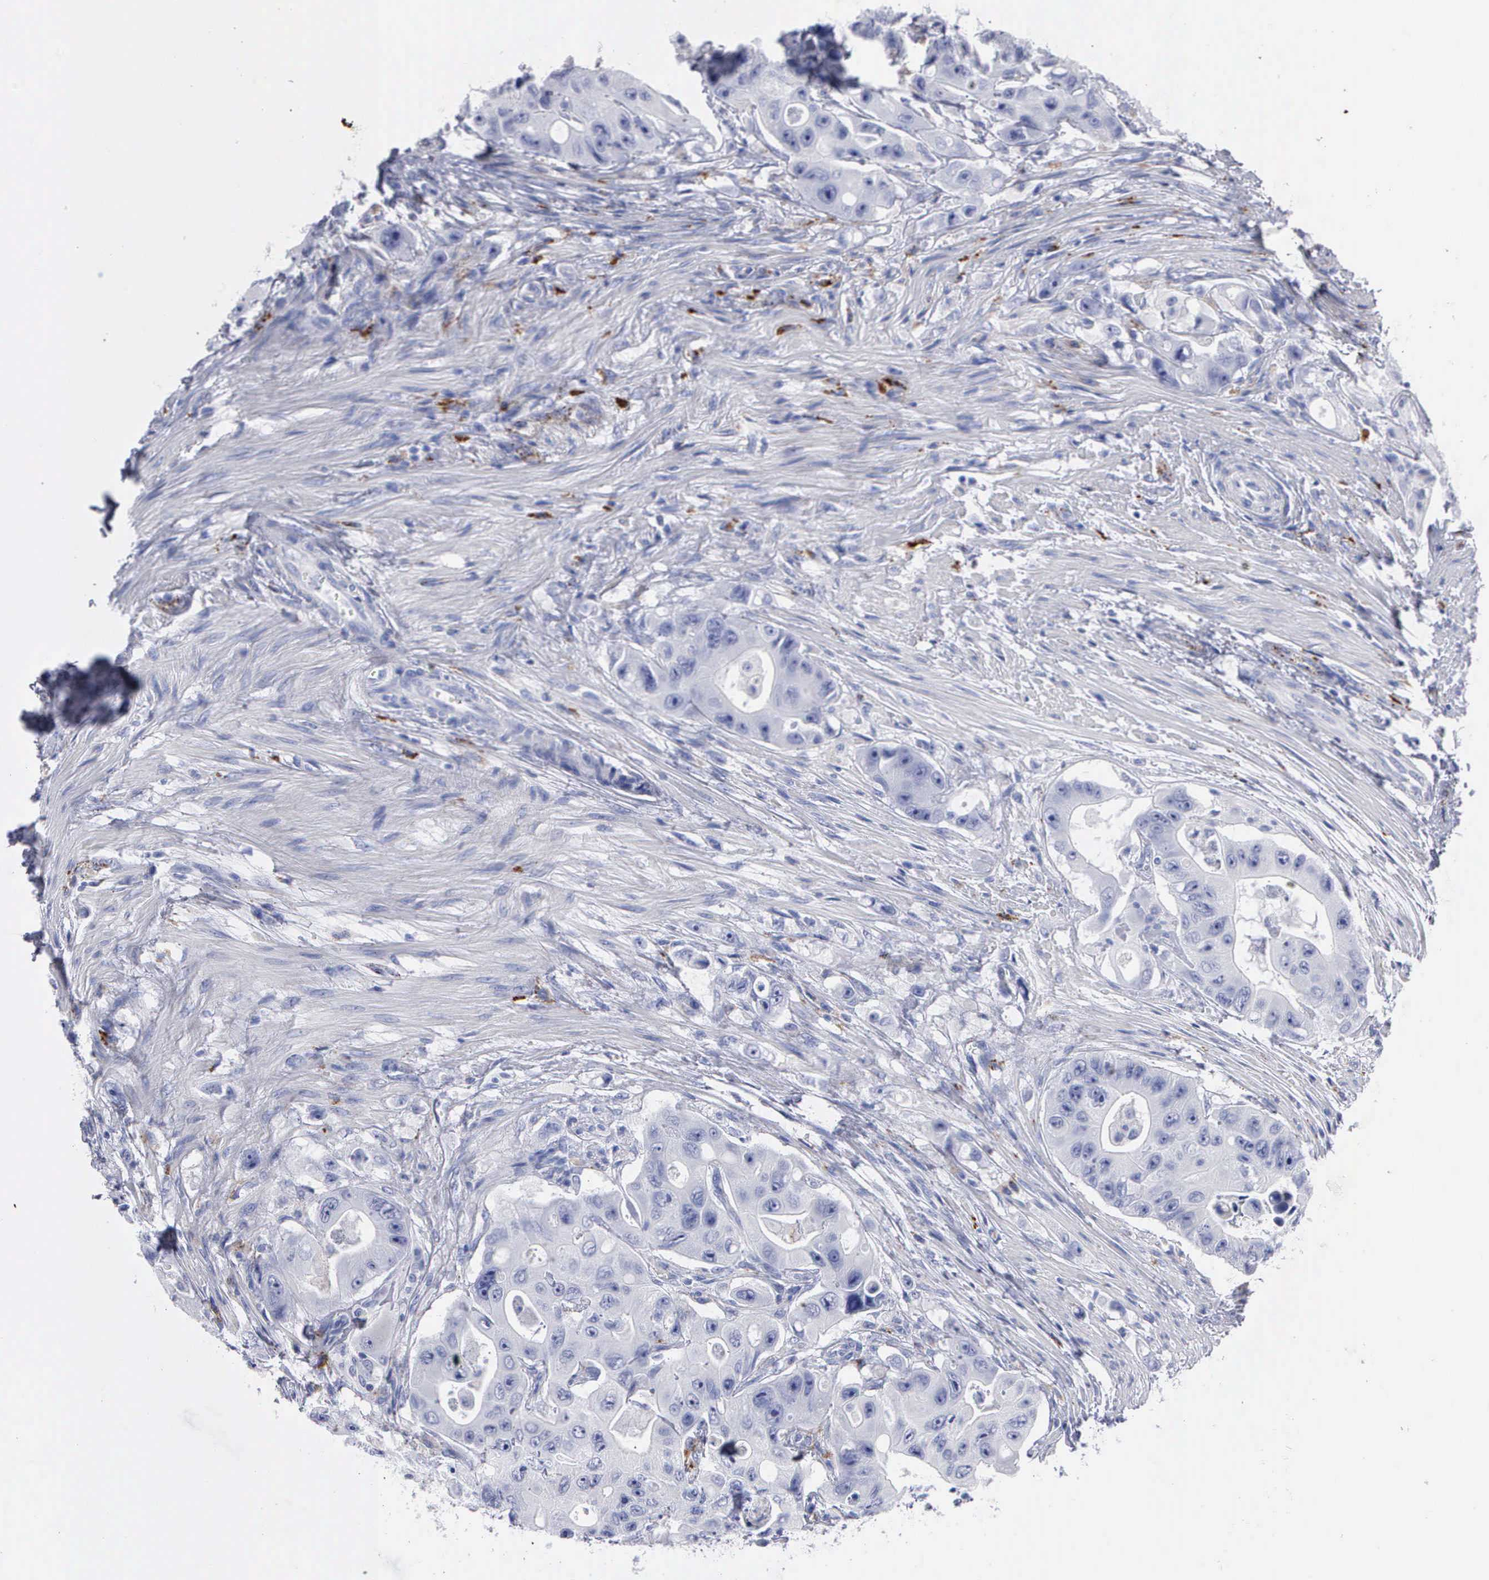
{"staining": {"intensity": "negative", "quantity": "none", "location": "none"}, "tissue": "colorectal cancer", "cell_type": "Tumor cells", "image_type": "cancer", "snomed": [{"axis": "morphology", "description": "Adenocarcinoma, NOS"}, {"axis": "topography", "description": "Colon"}], "caption": "An immunohistochemistry histopathology image of colorectal cancer (adenocarcinoma) is shown. There is no staining in tumor cells of colorectal cancer (adenocarcinoma). (Immunohistochemistry (ihc), brightfield microscopy, high magnification).", "gene": "CTSL", "patient": {"sex": "female", "age": 46}}